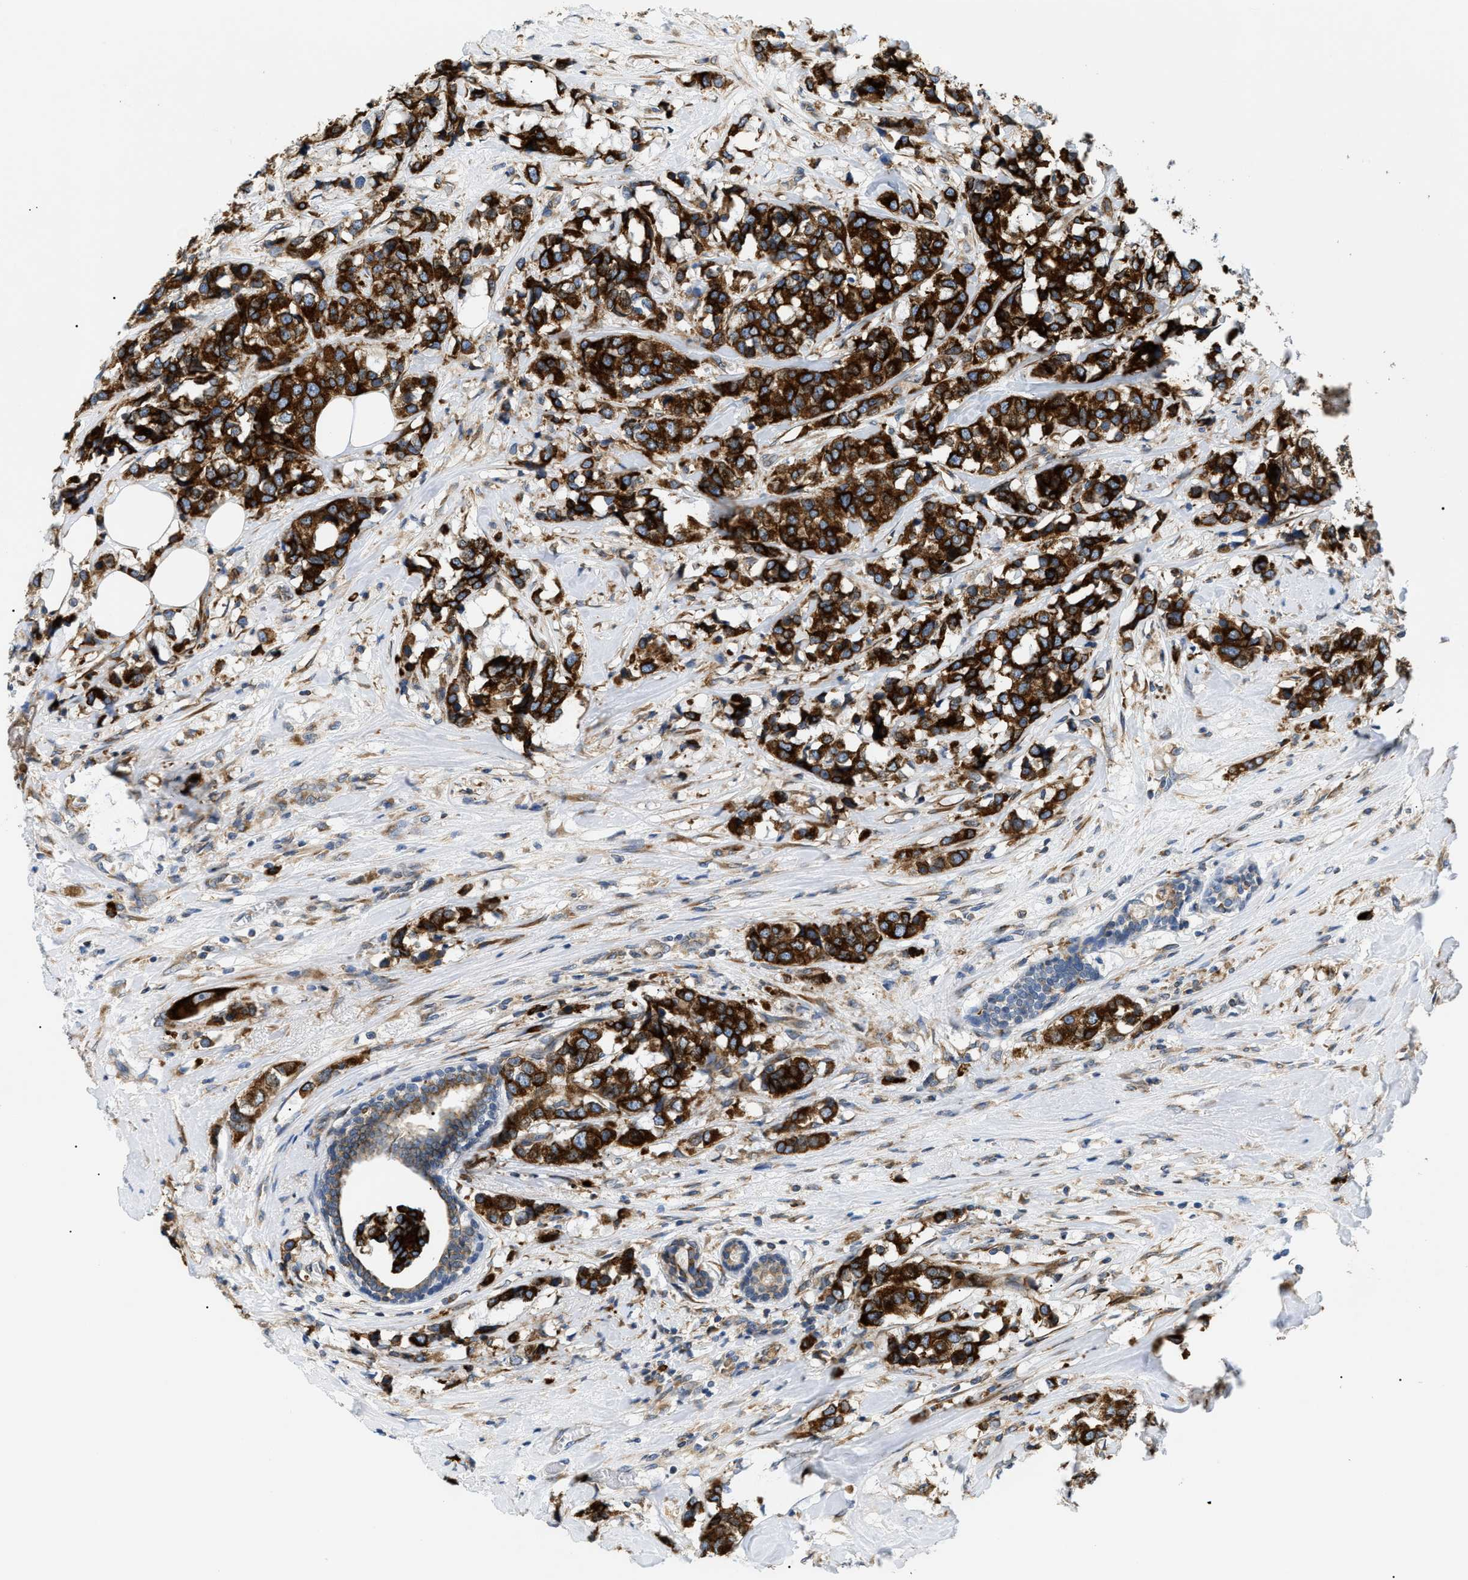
{"staining": {"intensity": "strong", "quantity": ">75%", "location": "cytoplasmic/membranous"}, "tissue": "breast cancer", "cell_type": "Tumor cells", "image_type": "cancer", "snomed": [{"axis": "morphology", "description": "Lobular carcinoma"}, {"axis": "topography", "description": "Breast"}], "caption": "This photomicrograph demonstrates lobular carcinoma (breast) stained with immunohistochemistry (IHC) to label a protein in brown. The cytoplasmic/membranous of tumor cells show strong positivity for the protein. Nuclei are counter-stained blue.", "gene": "DERL1", "patient": {"sex": "female", "age": 59}}